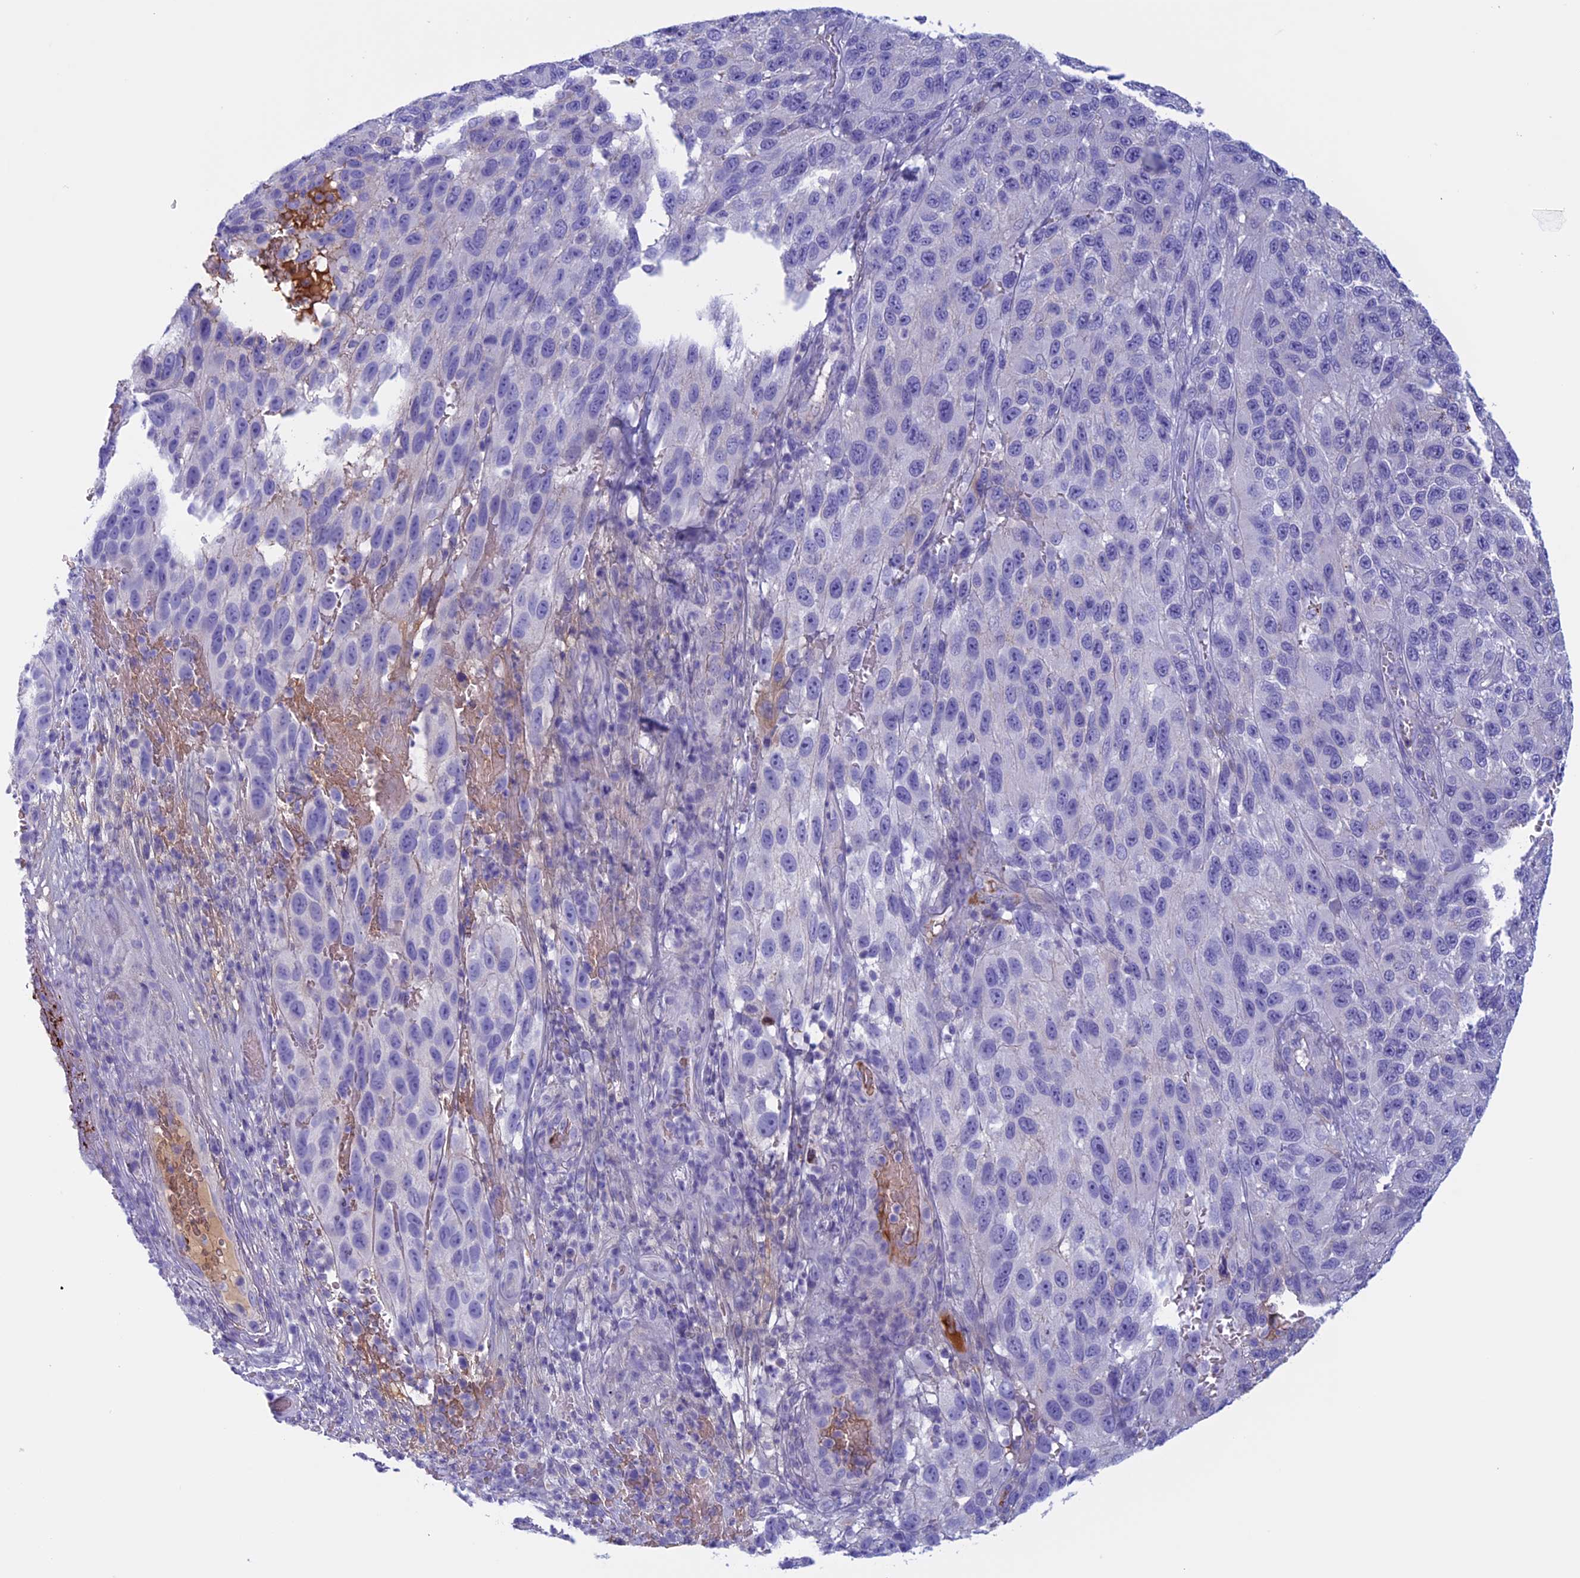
{"staining": {"intensity": "negative", "quantity": "none", "location": "none"}, "tissue": "melanoma", "cell_type": "Tumor cells", "image_type": "cancer", "snomed": [{"axis": "morphology", "description": "Malignant melanoma, NOS"}, {"axis": "topography", "description": "Skin"}], "caption": "An immunohistochemistry (IHC) histopathology image of malignant melanoma is shown. There is no staining in tumor cells of malignant melanoma.", "gene": "ANGPTL2", "patient": {"sex": "female", "age": 96}}